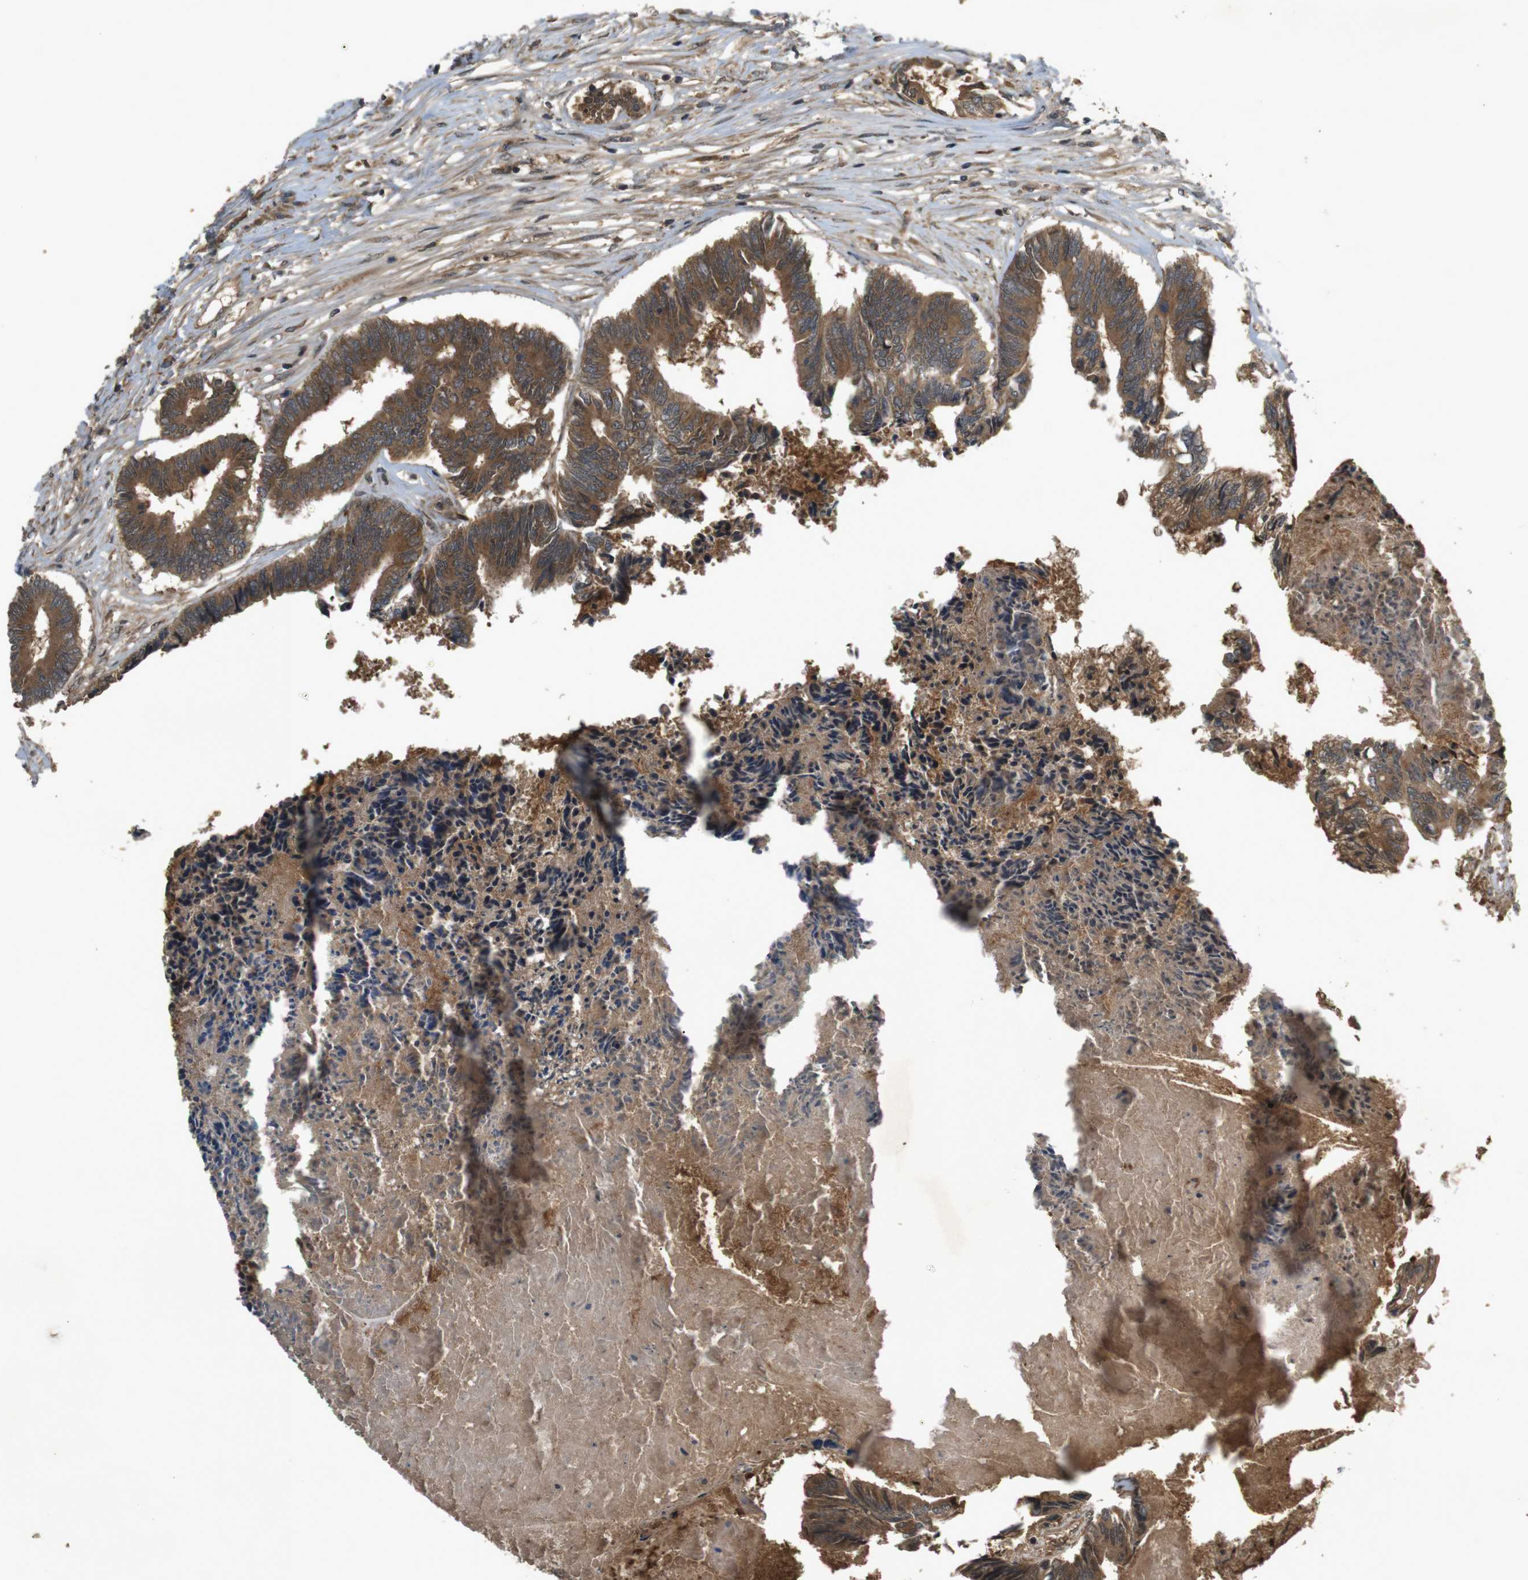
{"staining": {"intensity": "moderate", "quantity": ">75%", "location": "cytoplasmic/membranous"}, "tissue": "colorectal cancer", "cell_type": "Tumor cells", "image_type": "cancer", "snomed": [{"axis": "morphology", "description": "Adenocarcinoma, NOS"}, {"axis": "topography", "description": "Rectum"}], "caption": "Colorectal cancer tissue exhibits moderate cytoplasmic/membranous staining in about >75% of tumor cells, visualized by immunohistochemistry. The staining was performed using DAB (3,3'-diaminobenzidine), with brown indicating positive protein expression. Nuclei are stained blue with hematoxylin.", "gene": "NFKBIE", "patient": {"sex": "male", "age": 63}}